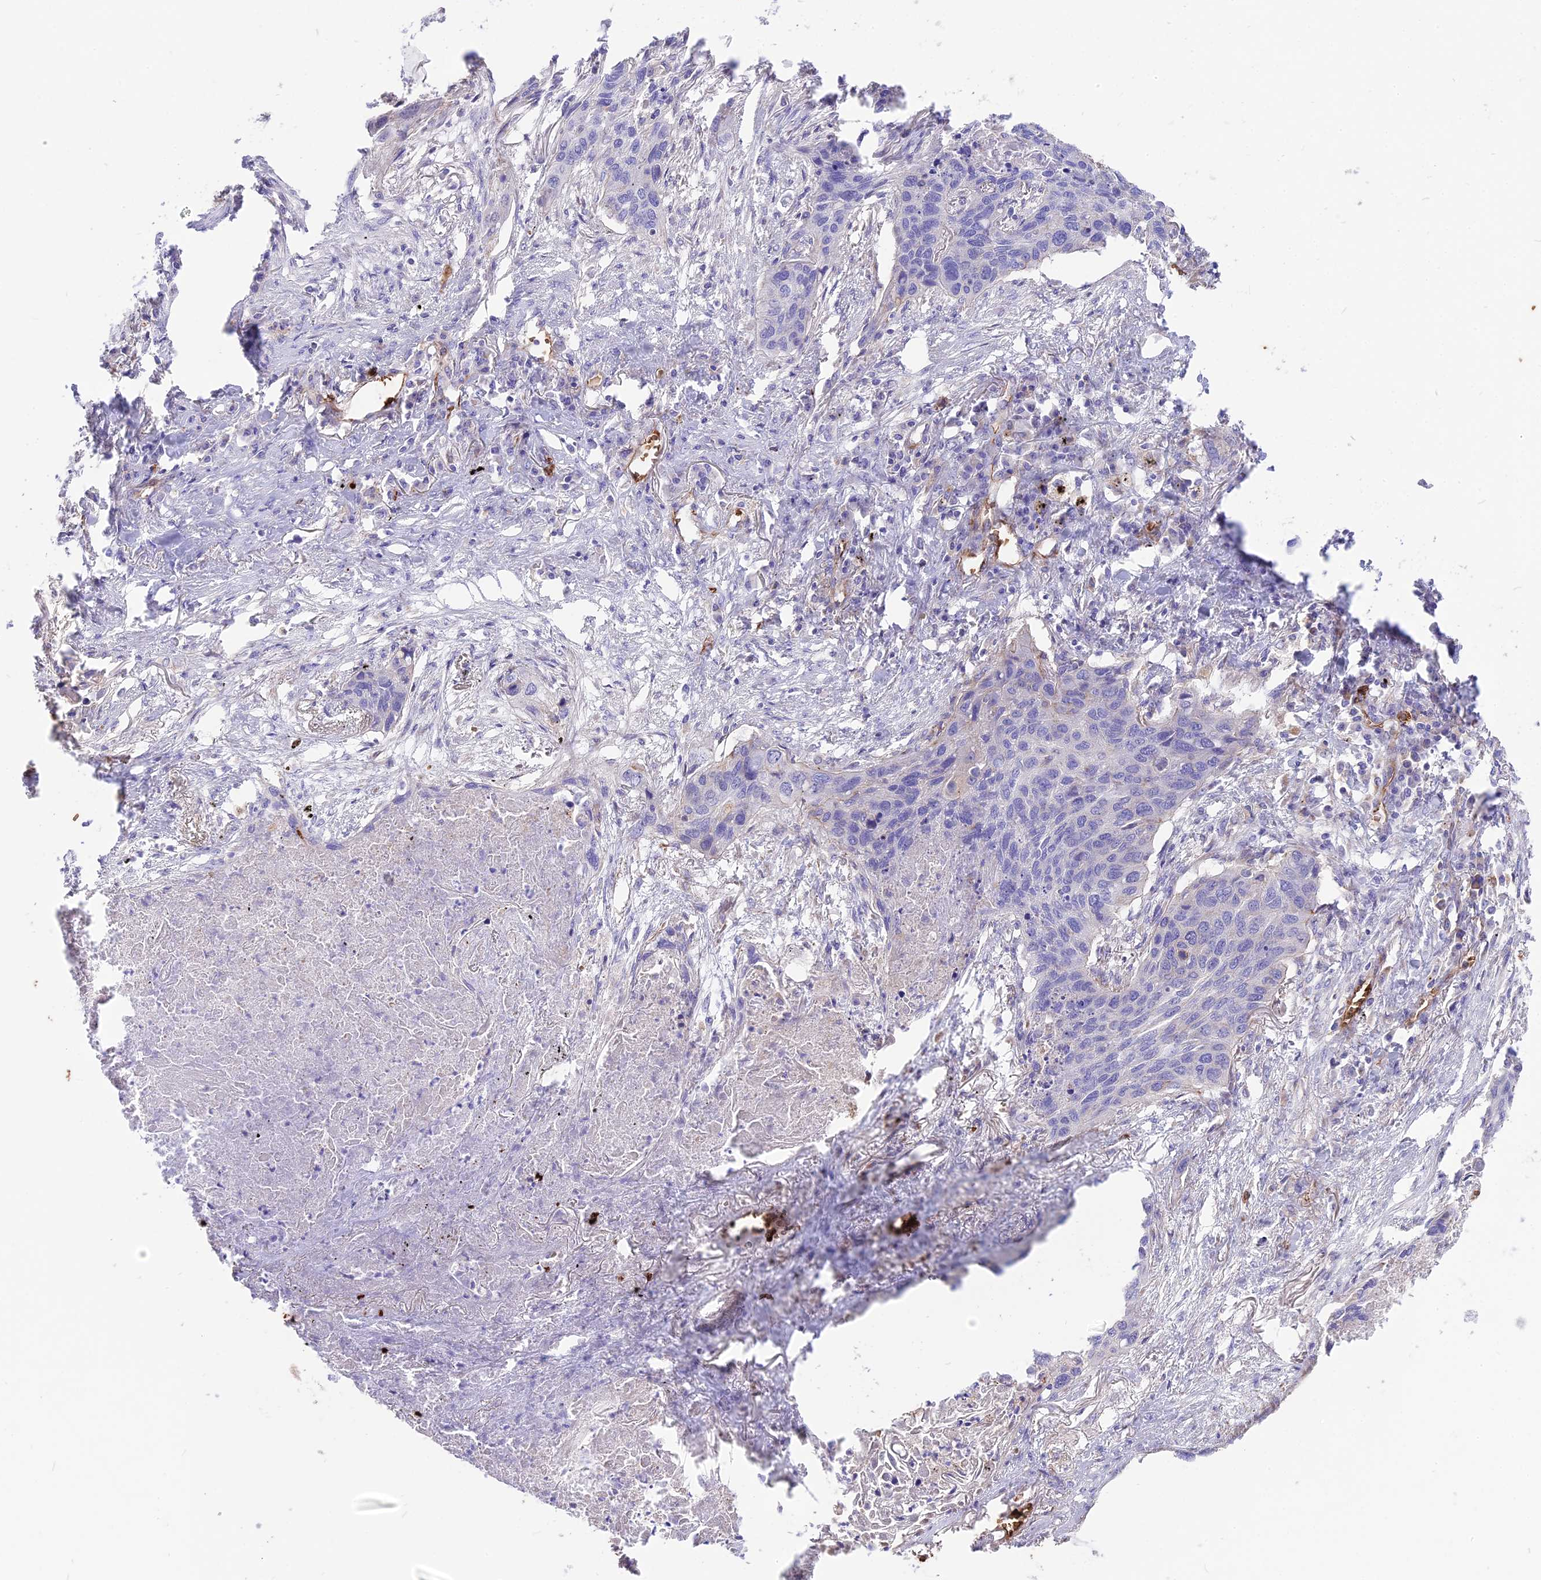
{"staining": {"intensity": "negative", "quantity": "none", "location": "none"}, "tissue": "lung cancer", "cell_type": "Tumor cells", "image_type": "cancer", "snomed": [{"axis": "morphology", "description": "Squamous cell carcinoma, NOS"}, {"axis": "topography", "description": "Lung"}], "caption": "DAB immunohistochemical staining of human lung cancer shows no significant expression in tumor cells.", "gene": "TTC4", "patient": {"sex": "female", "age": 63}}